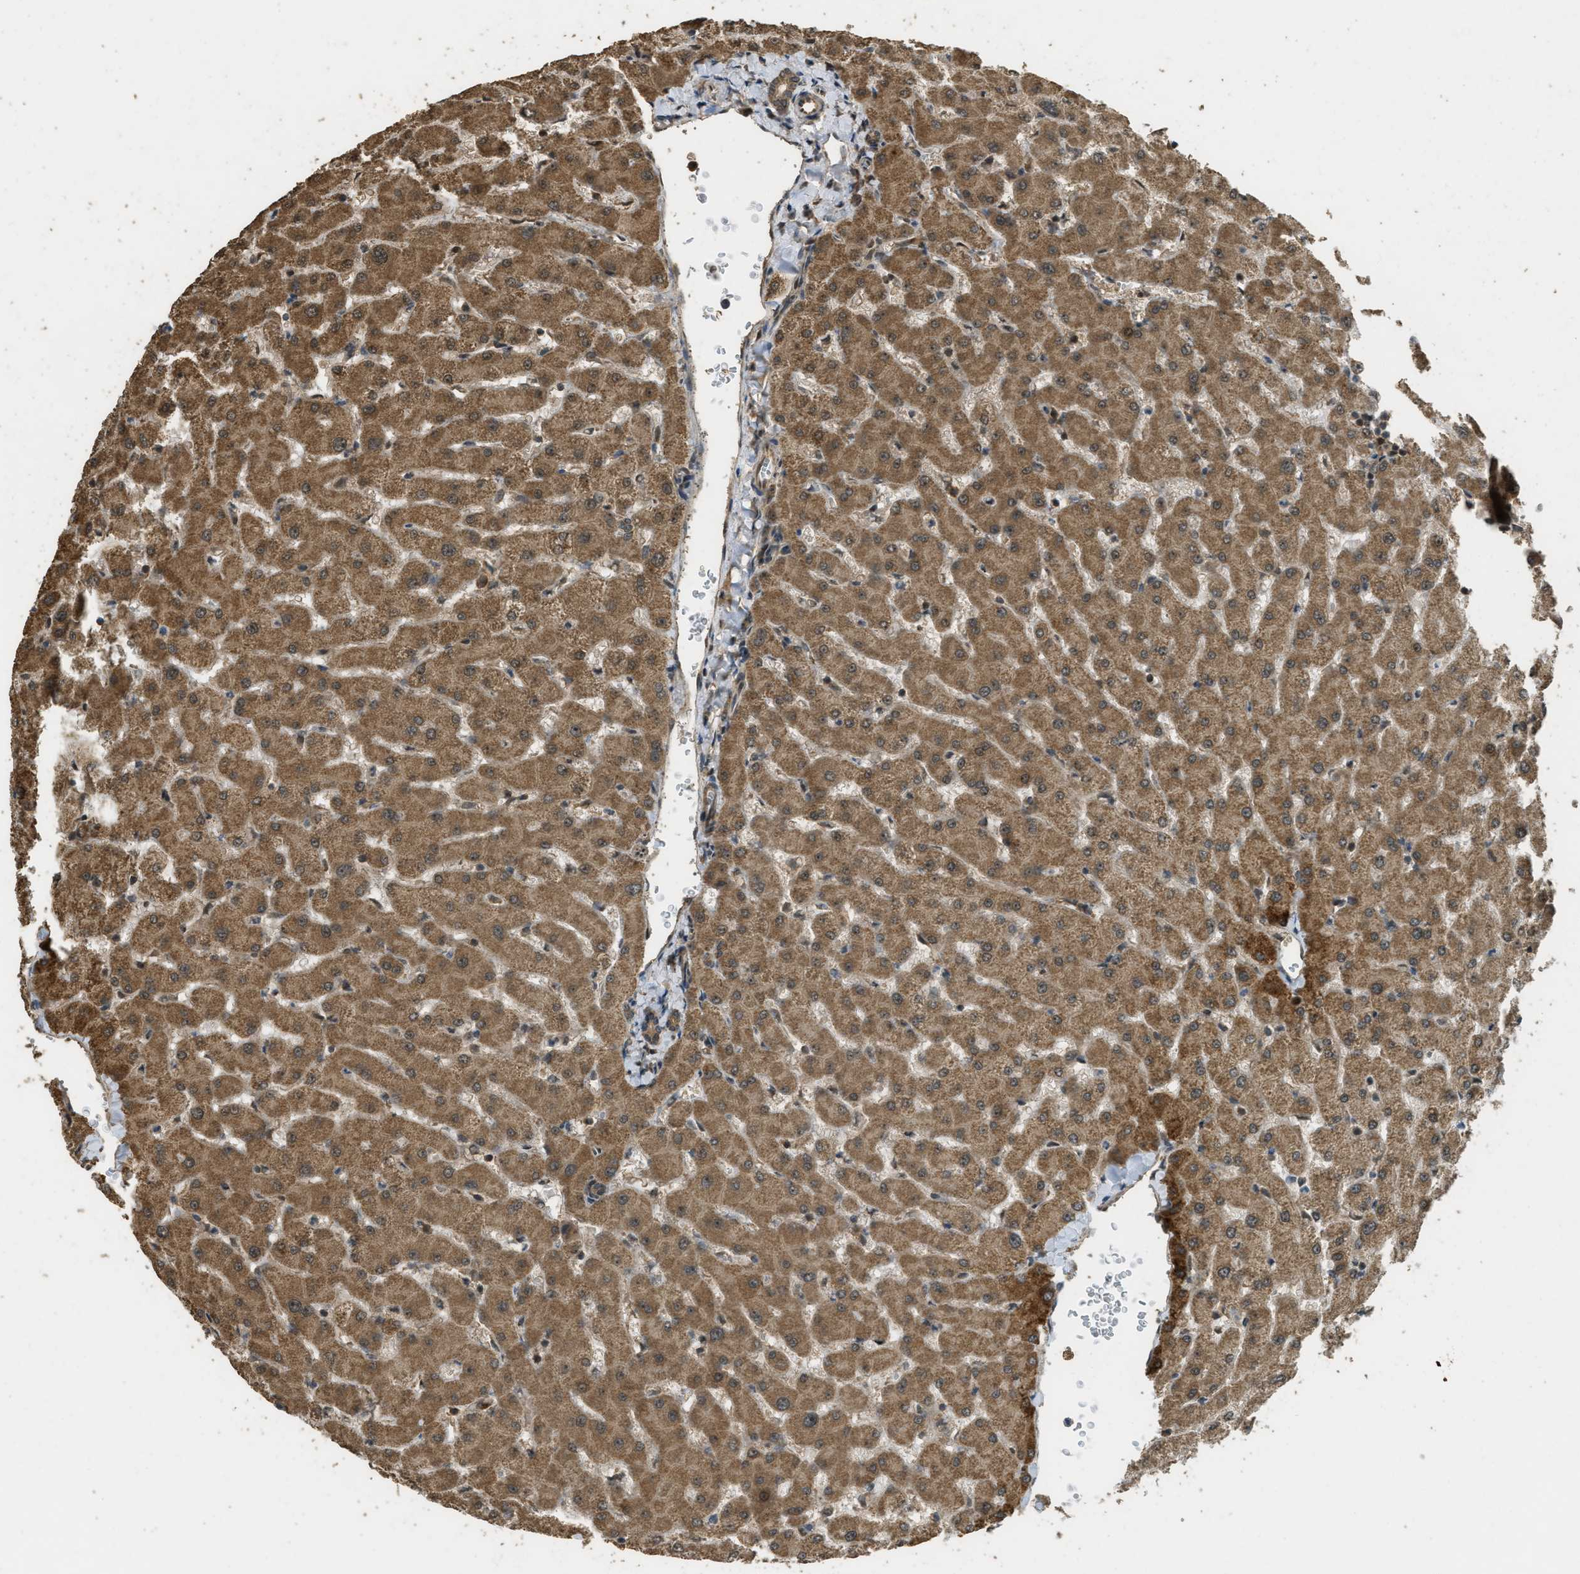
{"staining": {"intensity": "moderate", "quantity": ">75%", "location": "cytoplasmic/membranous"}, "tissue": "liver", "cell_type": "Cholangiocytes", "image_type": "normal", "snomed": [{"axis": "morphology", "description": "Normal tissue, NOS"}, {"axis": "topography", "description": "Liver"}], "caption": "This is a histology image of immunohistochemistry staining of benign liver, which shows moderate positivity in the cytoplasmic/membranous of cholangiocytes.", "gene": "CTPS1", "patient": {"sex": "female", "age": 63}}